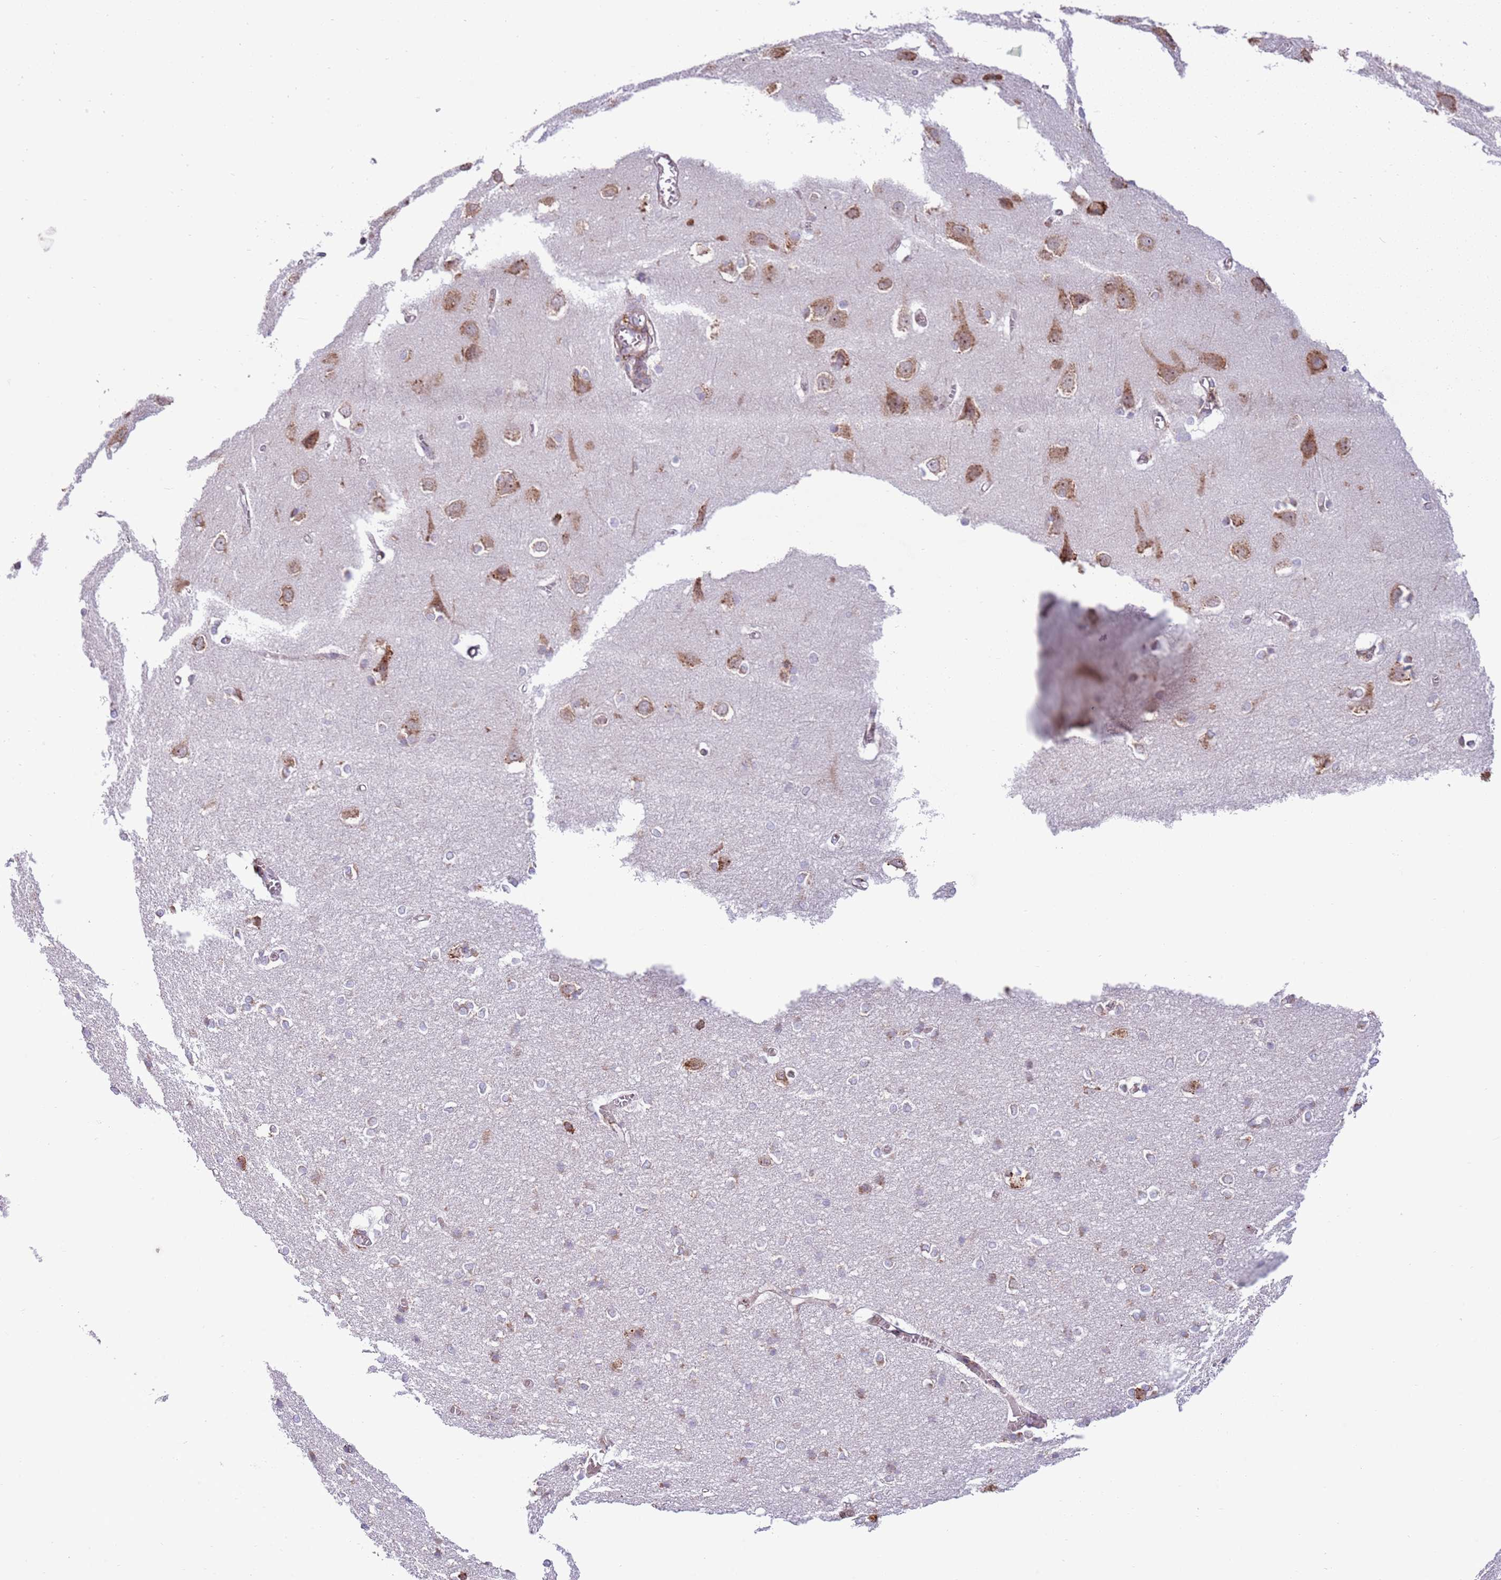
{"staining": {"intensity": "negative", "quantity": "none", "location": "none"}, "tissue": "cerebral cortex", "cell_type": "Endothelial cells", "image_type": "normal", "snomed": [{"axis": "morphology", "description": "Normal tissue, NOS"}, {"axis": "topography", "description": "Cerebral cortex"}], "caption": "Human cerebral cortex stained for a protein using immunohistochemistry (IHC) exhibits no positivity in endothelial cells.", "gene": "DAND5", "patient": {"sex": "male", "age": 37}}